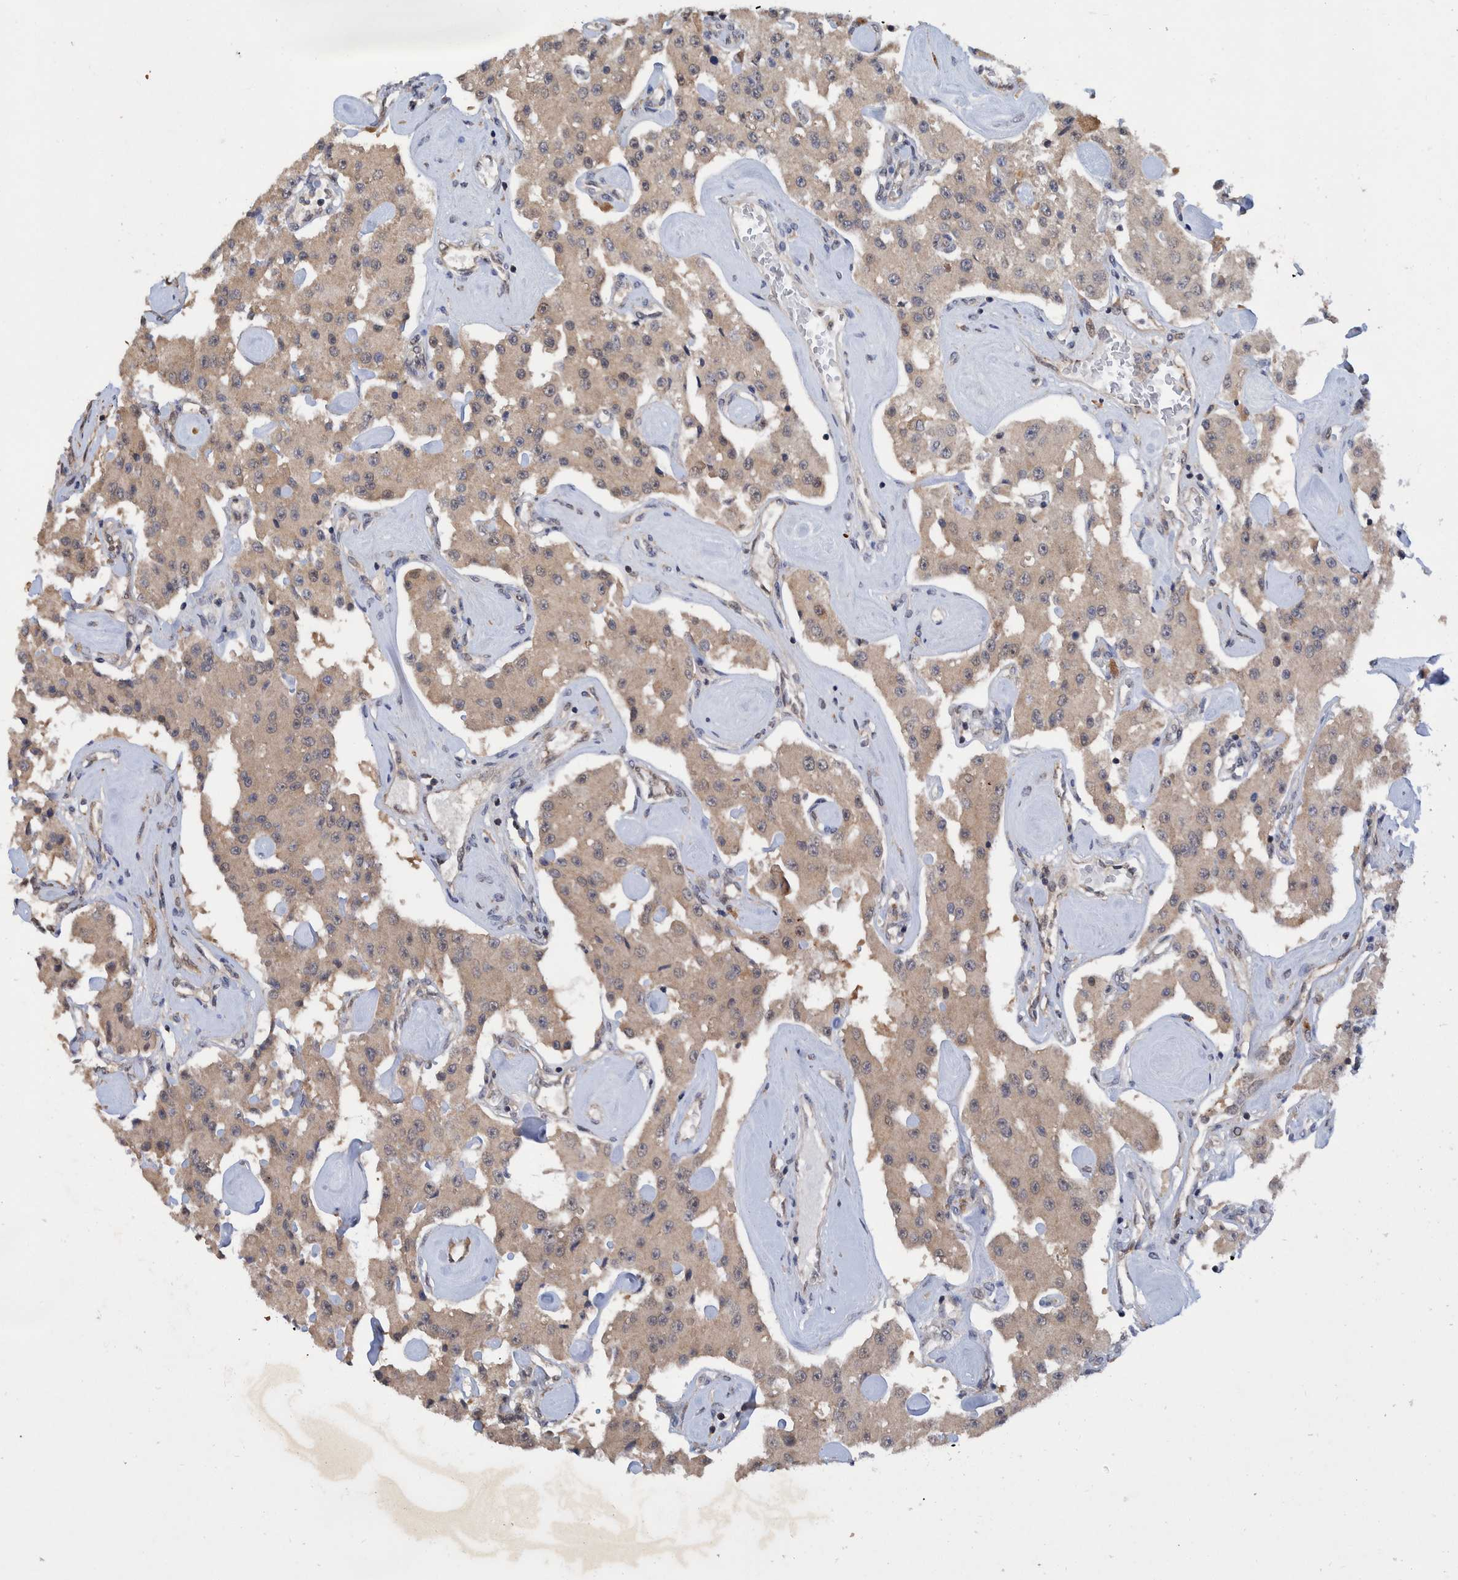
{"staining": {"intensity": "weak", "quantity": ">75%", "location": "cytoplasmic/membranous"}, "tissue": "carcinoid", "cell_type": "Tumor cells", "image_type": "cancer", "snomed": [{"axis": "morphology", "description": "Carcinoid, malignant, NOS"}, {"axis": "topography", "description": "Pancreas"}], "caption": "Carcinoid (malignant) stained for a protein displays weak cytoplasmic/membranous positivity in tumor cells.", "gene": "PLPBP", "patient": {"sex": "male", "age": 41}}